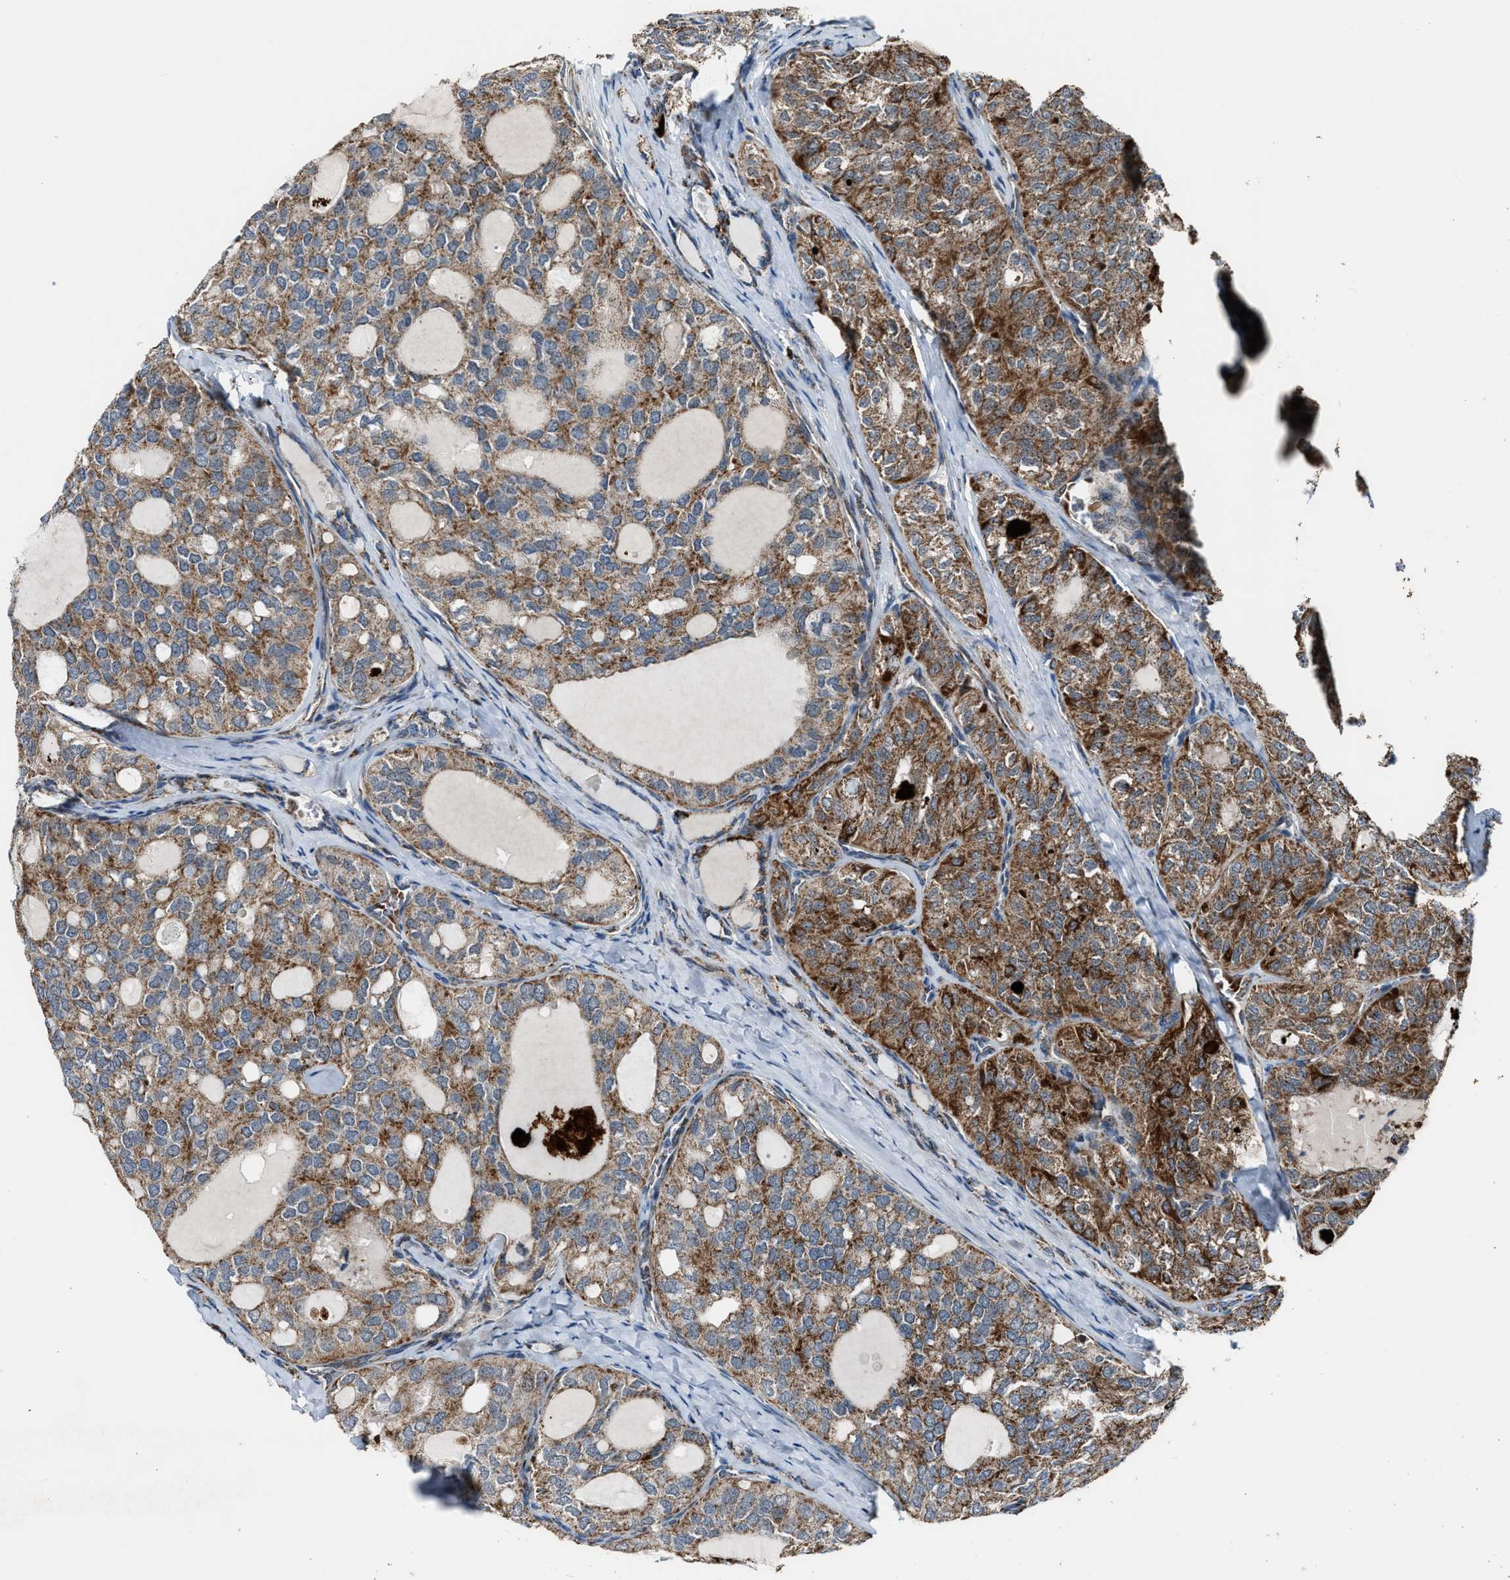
{"staining": {"intensity": "strong", "quantity": ">75%", "location": "cytoplasmic/membranous"}, "tissue": "thyroid cancer", "cell_type": "Tumor cells", "image_type": "cancer", "snomed": [{"axis": "morphology", "description": "Follicular adenoma carcinoma, NOS"}, {"axis": "topography", "description": "Thyroid gland"}], "caption": "Tumor cells exhibit strong cytoplasmic/membranous positivity in about >75% of cells in thyroid cancer.", "gene": "CHN2", "patient": {"sex": "male", "age": 75}}